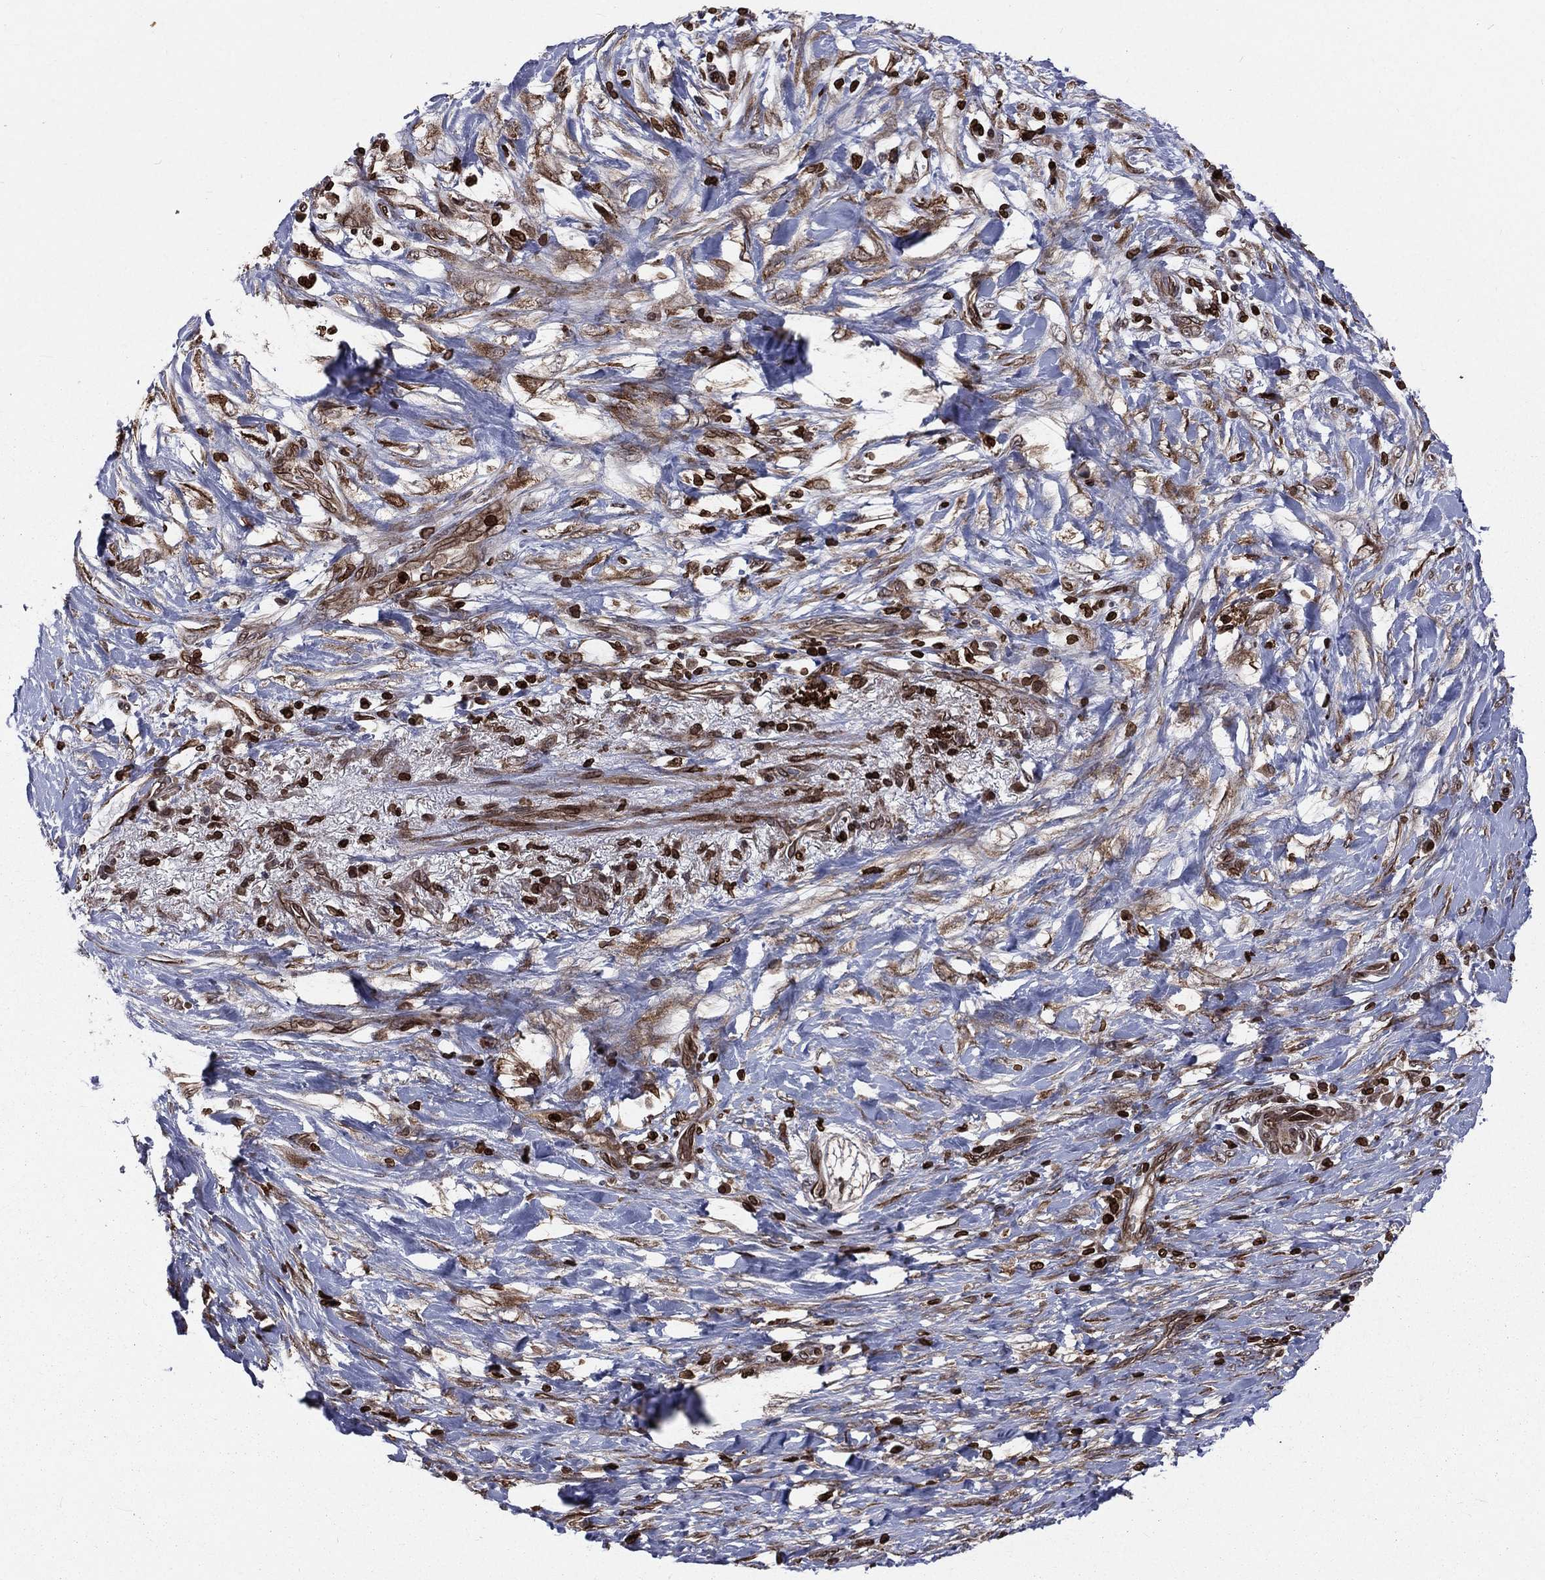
{"staining": {"intensity": "strong", "quantity": "<25%", "location": "cytoplasmic/membranous"}, "tissue": "pancreatic cancer", "cell_type": "Tumor cells", "image_type": "cancer", "snomed": [{"axis": "morphology", "description": "Adenocarcinoma, NOS"}, {"axis": "topography", "description": "Pancreas"}], "caption": "A micrograph showing strong cytoplasmic/membranous expression in about <25% of tumor cells in pancreatic cancer (adenocarcinoma), as visualized by brown immunohistochemical staining.", "gene": "LBR", "patient": {"sex": "female", "age": 72}}